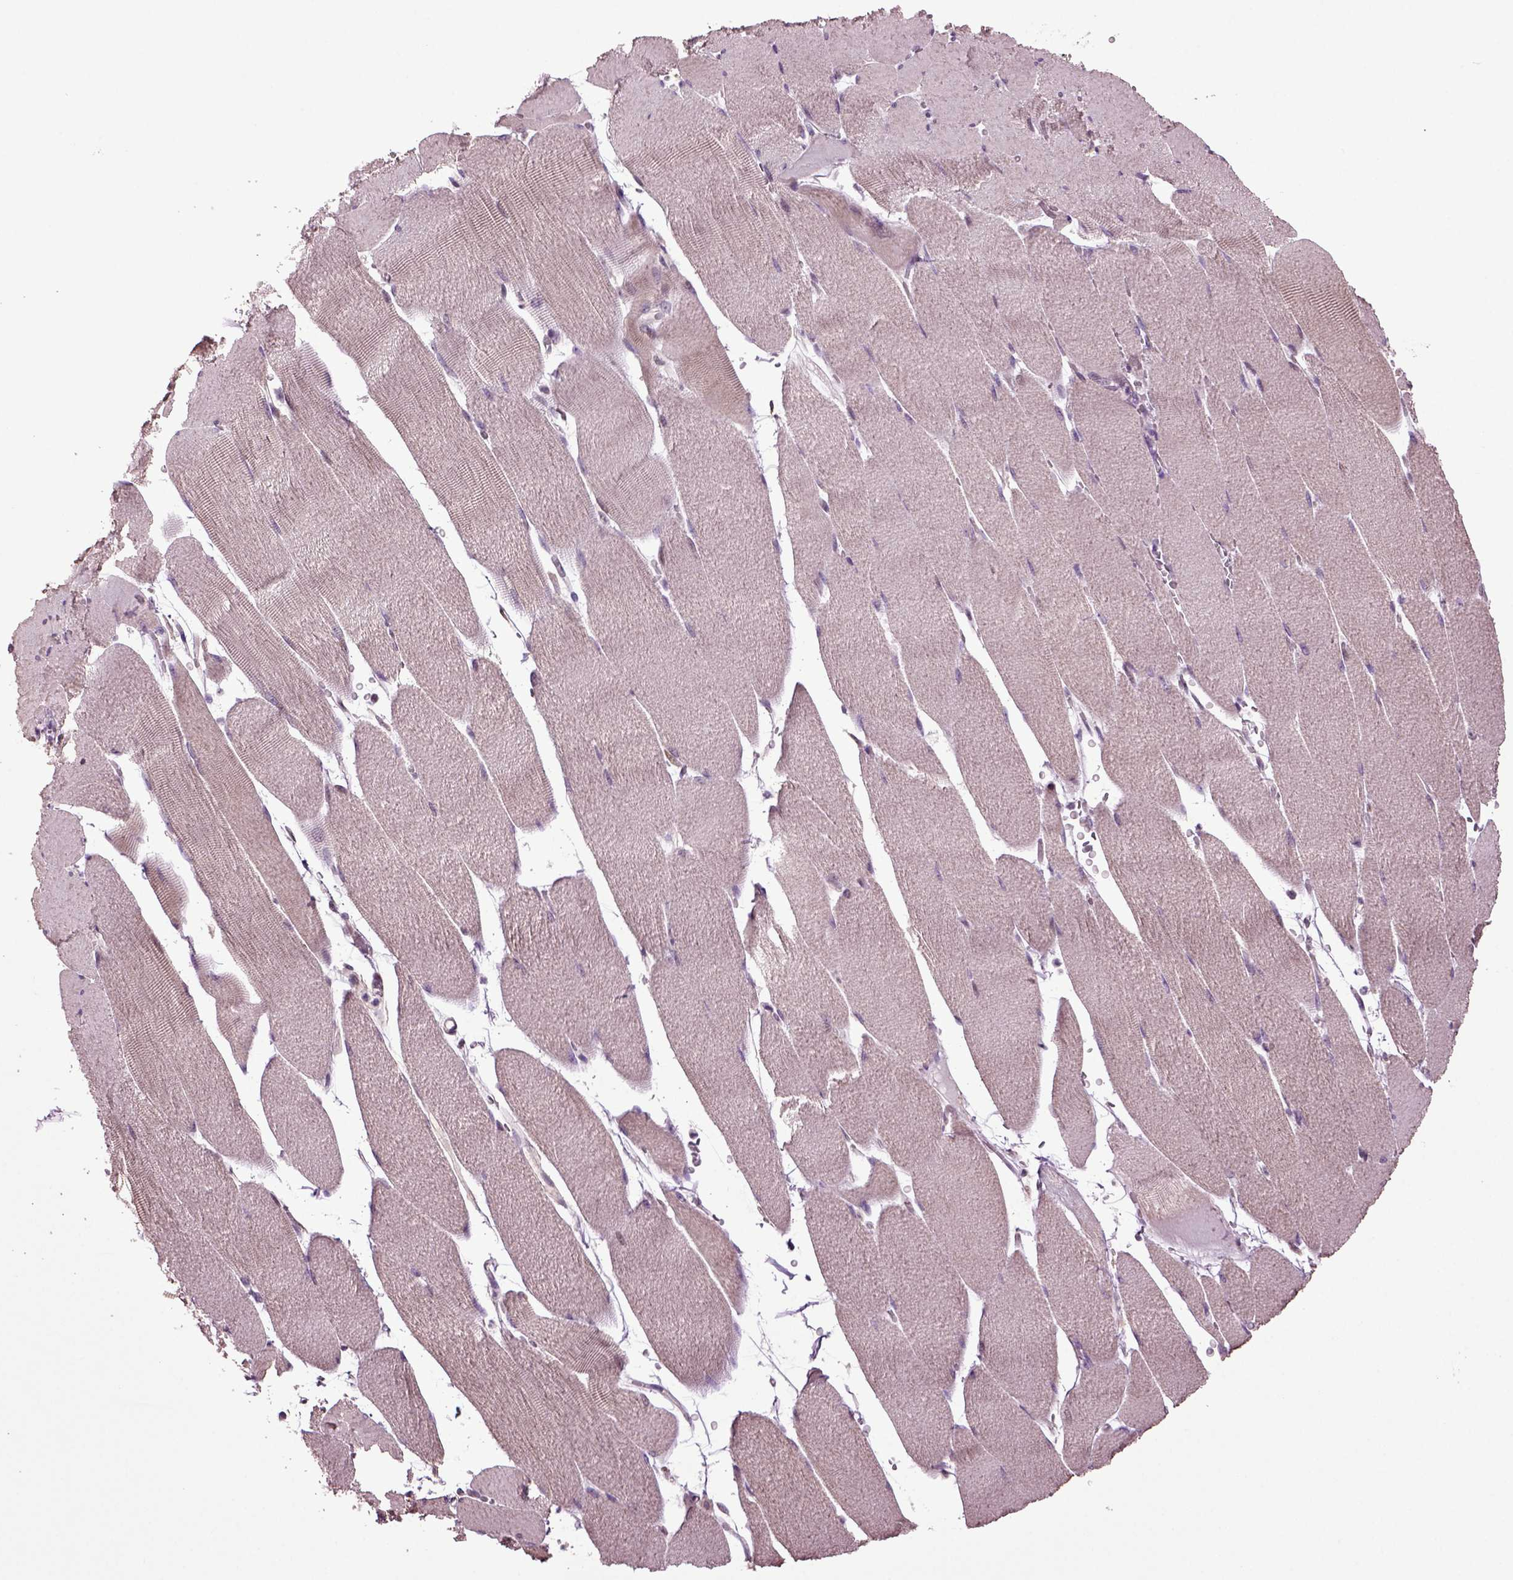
{"staining": {"intensity": "negative", "quantity": "none", "location": "none"}, "tissue": "skeletal muscle", "cell_type": "Myocytes", "image_type": "normal", "snomed": [{"axis": "morphology", "description": "Normal tissue, NOS"}, {"axis": "topography", "description": "Skeletal muscle"}], "caption": "IHC histopathology image of unremarkable skeletal muscle: skeletal muscle stained with DAB displays no significant protein staining in myocytes.", "gene": "HAGHL", "patient": {"sex": "male", "age": 56}}